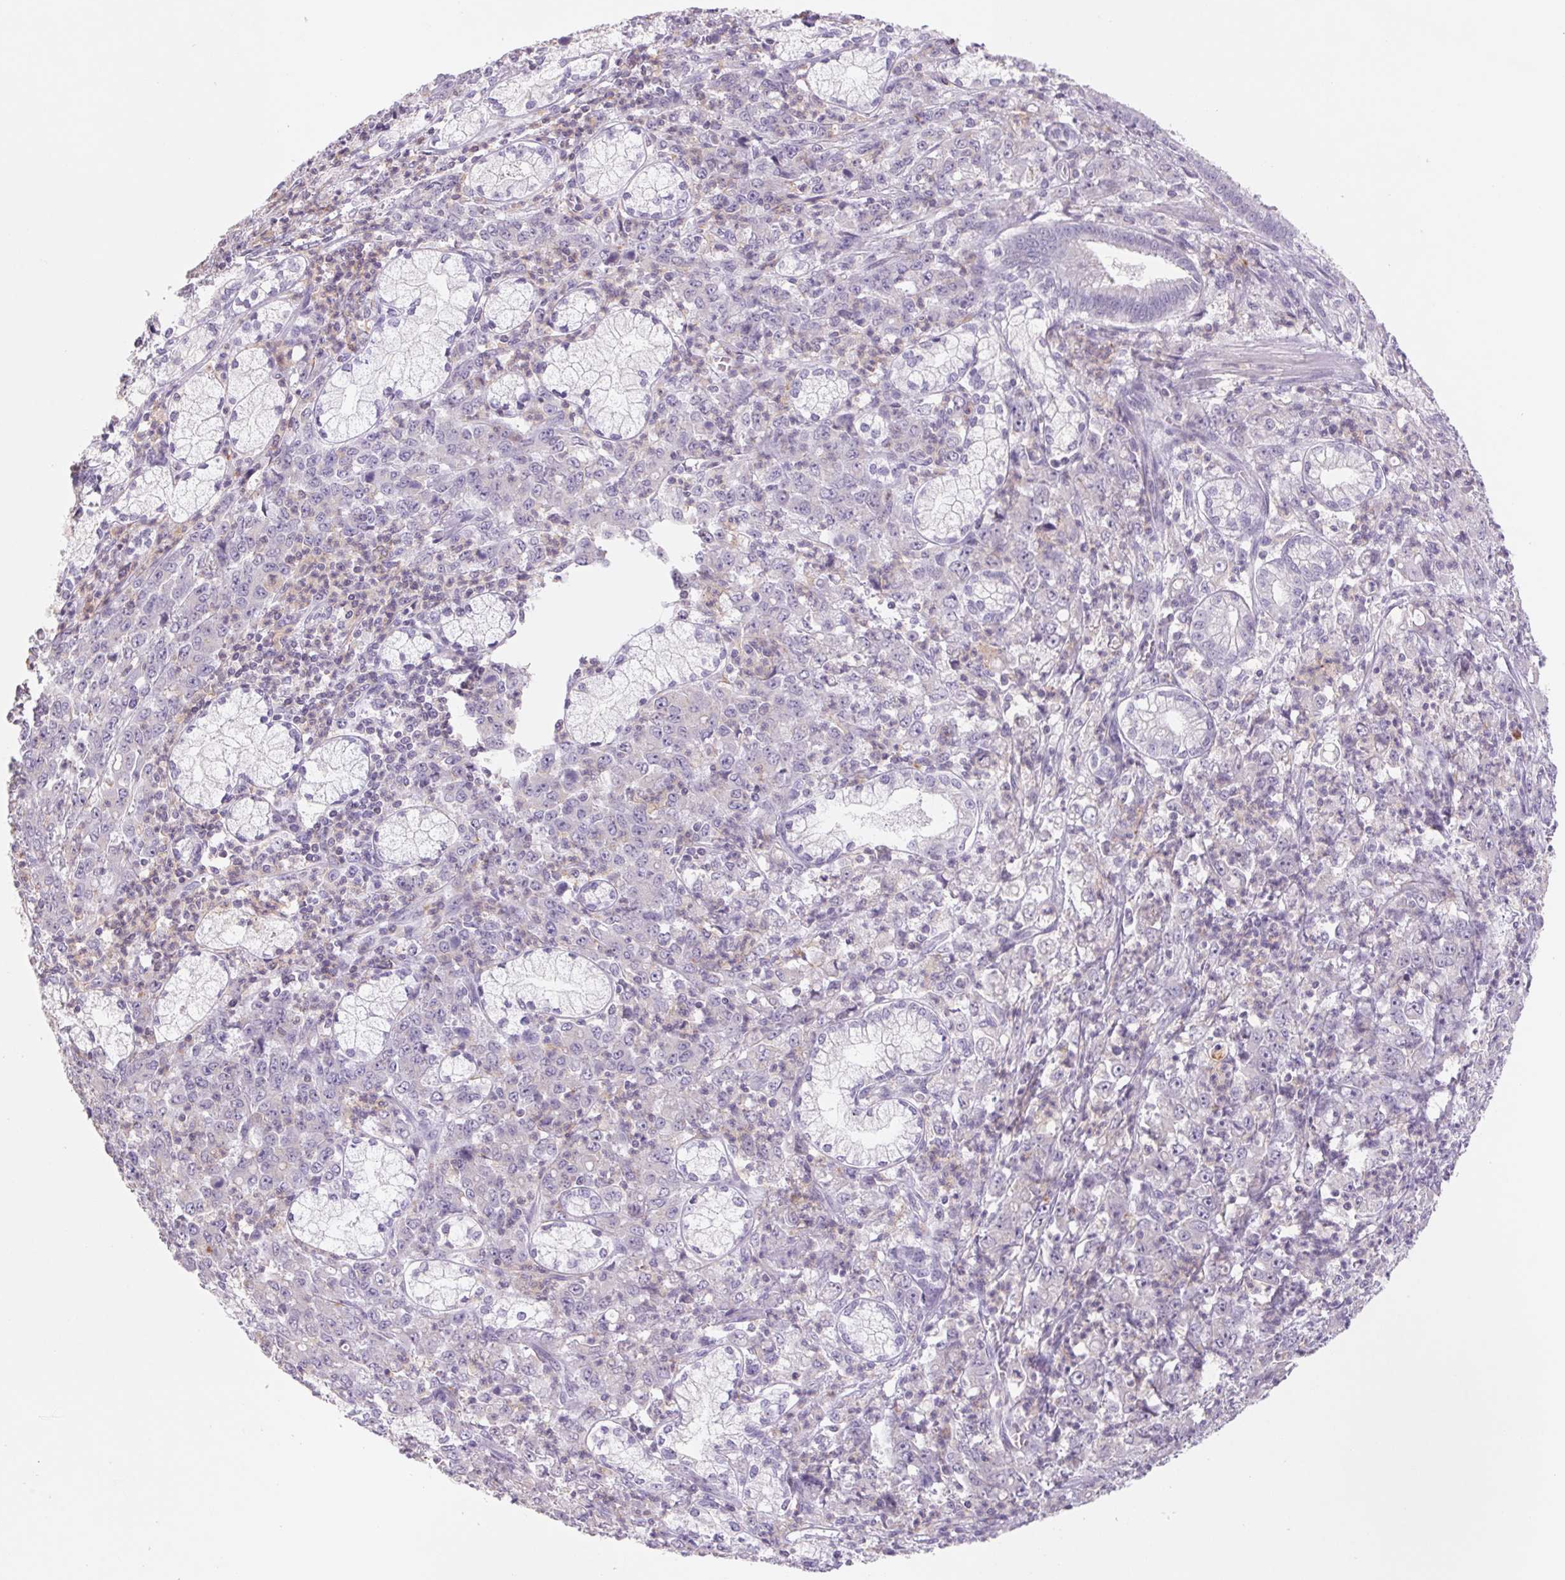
{"staining": {"intensity": "negative", "quantity": "none", "location": "none"}, "tissue": "stomach cancer", "cell_type": "Tumor cells", "image_type": "cancer", "snomed": [{"axis": "morphology", "description": "Adenocarcinoma, NOS"}, {"axis": "topography", "description": "Stomach, lower"}], "caption": "Immunohistochemical staining of human stomach cancer (adenocarcinoma) shows no significant expression in tumor cells.", "gene": "KIF26A", "patient": {"sex": "female", "age": 71}}